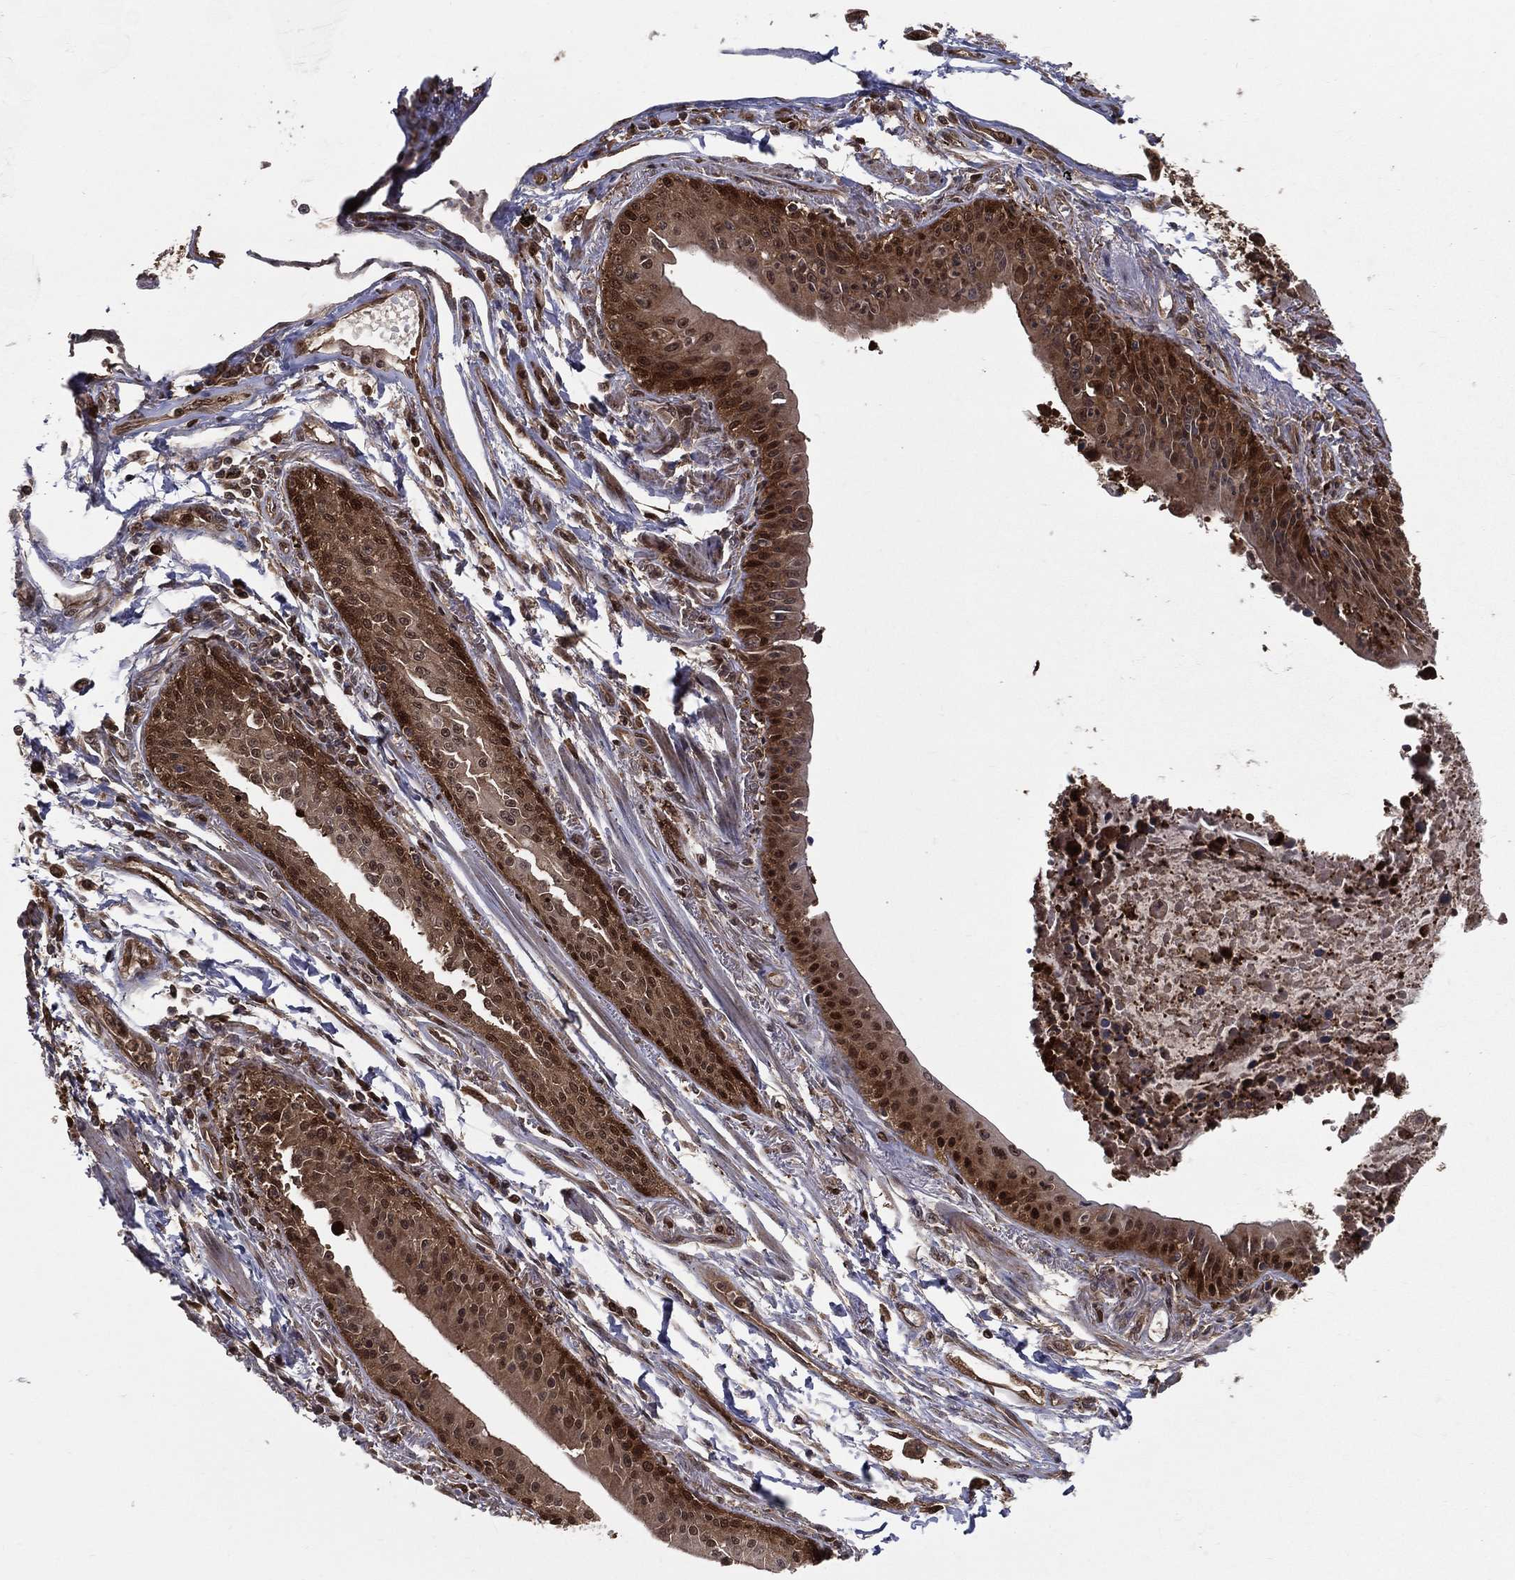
{"staining": {"intensity": "strong", "quantity": ">75%", "location": "cytoplasmic/membranous,nuclear"}, "tissue": "lung cancer", "cell_type": "Tumor cells", "image_type": "cancer", "snomed": [{"axis": "morphology", "description": "Squamous cell carcinoma, NOS"}, {"axis": "topography", "description": "Lung"}], "caption": "Squamous cell carcinoma (lung) was stained to show a protein in brown. There is high levels of strong cytoplasmic/membranous and nuclear positivity in about >75% of tumor cells.", "gene": "ENO1", "patient": {"sex": "male", "age": 73}}